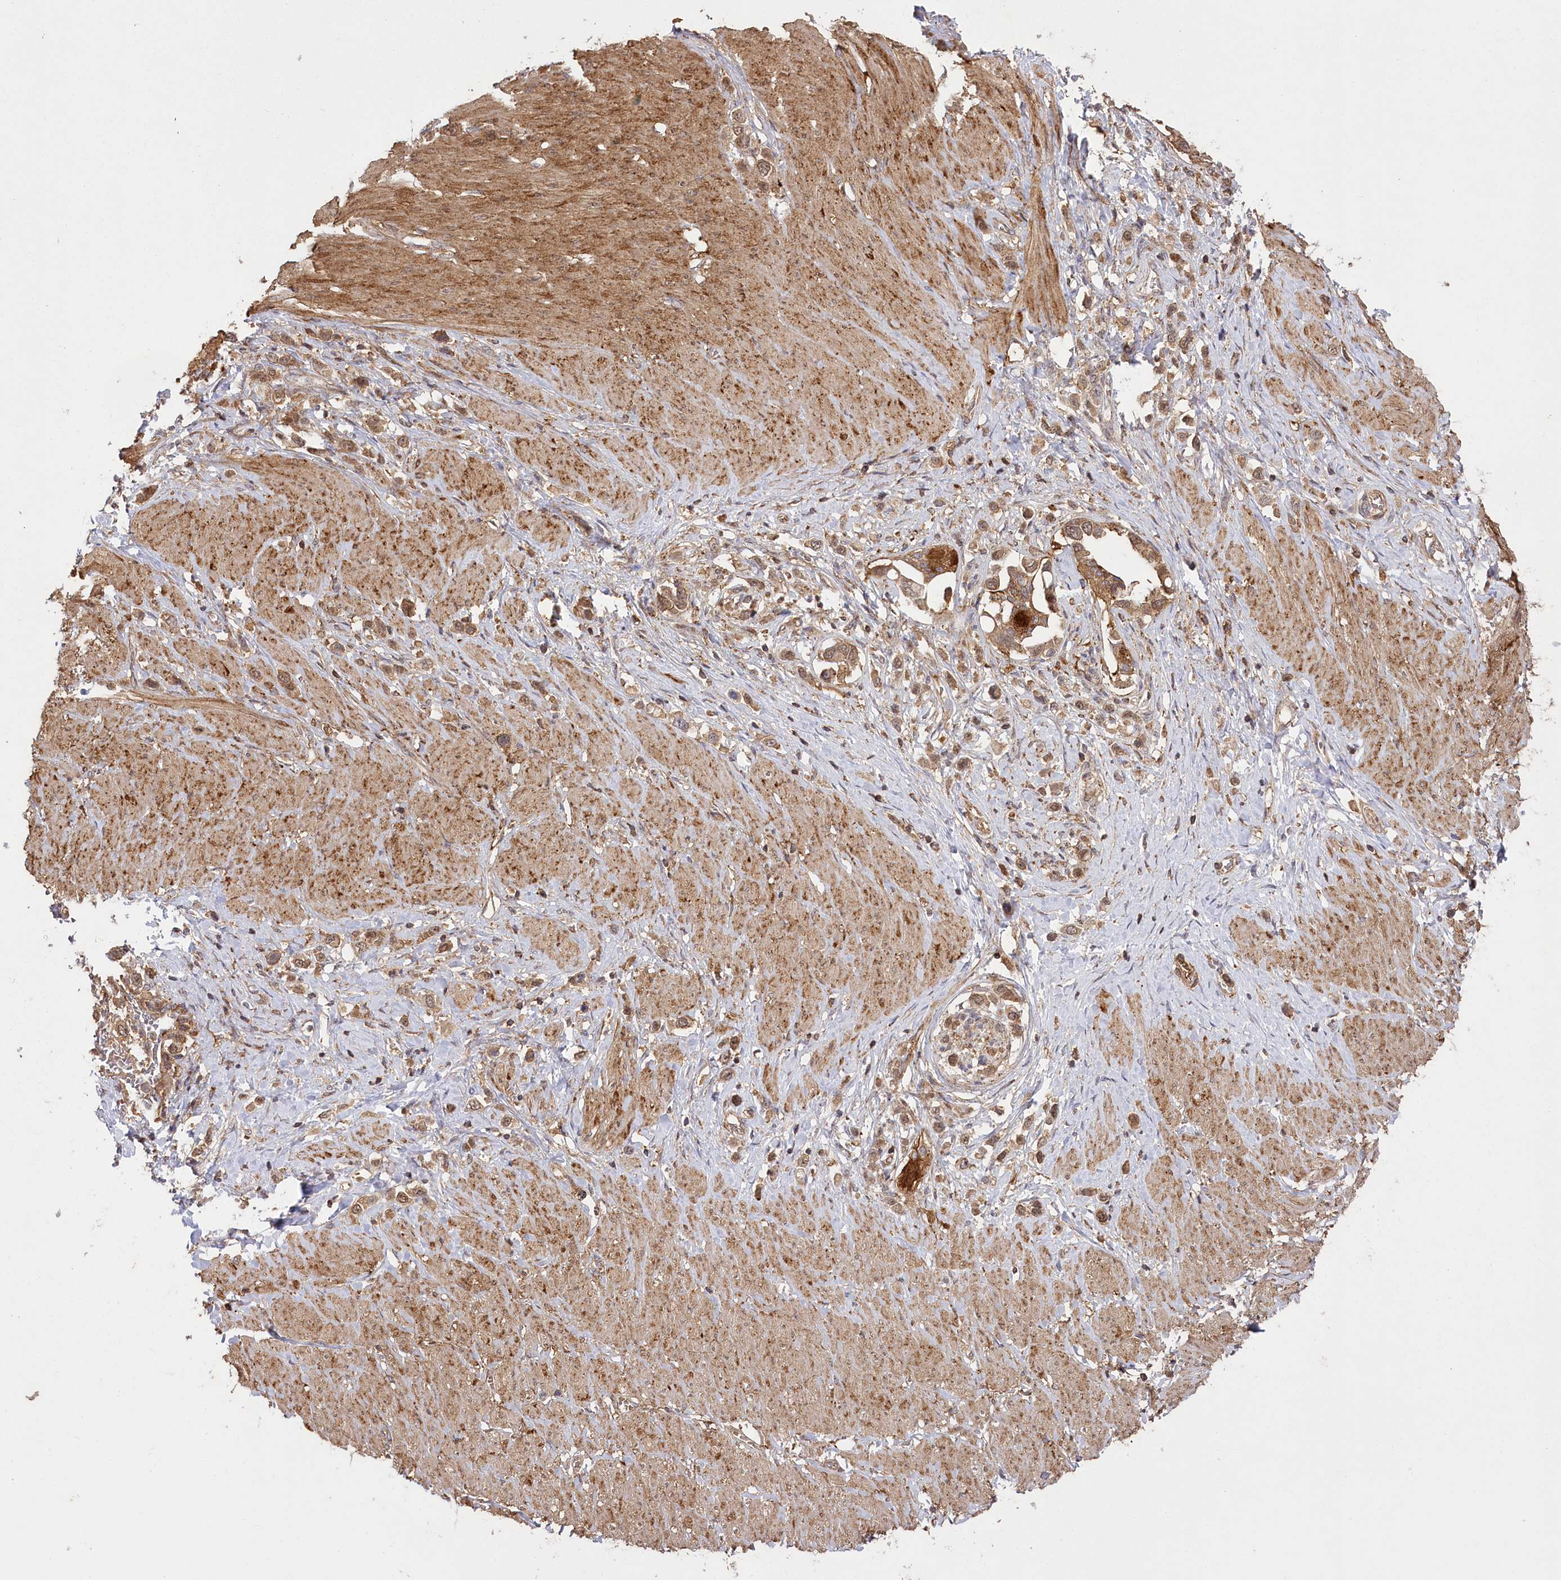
{"staining": {"intensity": "moderate", "quantity": ">75%", "location": "cytoplasmic/membranous,nuclear"}, "tissue": "stomach cancer", "cell_type": "Tumor cells", "image_type": "cancer", "snomed": [{"axis": "morphology", "description": "Normal tissue, NOS"}, {"axis": "morphology", "description": "Adenocarcinoma, NOS"}, {"axis": "topography", "description": "Stomach, upper"}, {"axis": "topography", "description": "Stomach"}], "caption": "This histopathology image exhibits stomach cancer (adenocarcinoma) stained with immunohistochemistry (IHC) to label a protein in brown. The cytoplasmic/membranous and nuclear of tumor cells show moderate positivity for the protein. Nuclei are counter-stained blue.", "gene": "CCDC91", "patient": {"sex": "female", "age": 65}}